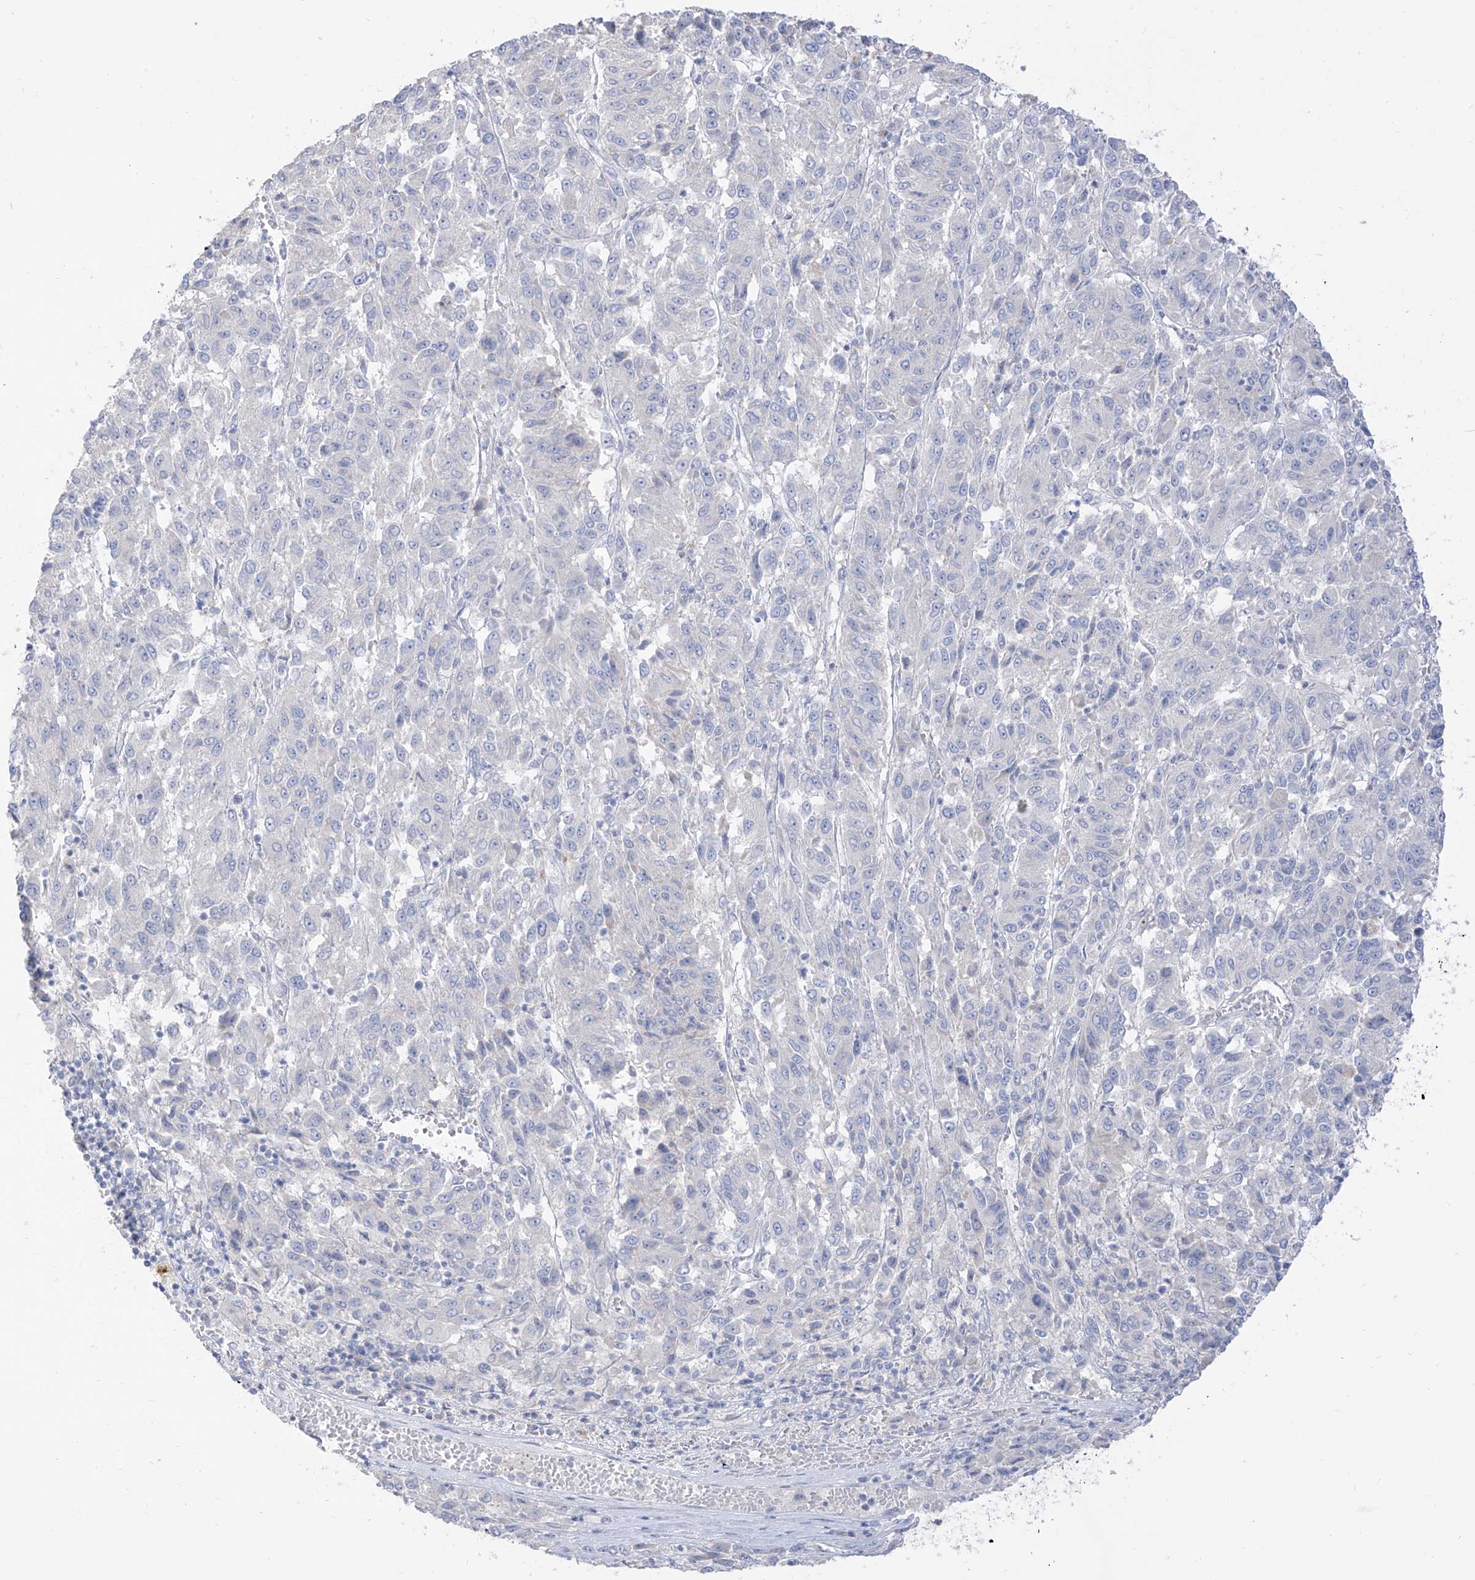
{"staining": {"intensity": "negative", "quantity": "none", "location": "none"}, "tissue": "melanoma", "cell_type": "Tumor cells", "image_type": "cancer", "snomed": [{"axis": "morphology", "description": "Malignant melanoma, Metastatic site"}, {"axis": "topography", "description": "Lung"}], "caption": "Human malignant melanoma (metastatic site) stained for a protein using IHC exhibits no staining in tumor cells.", "gene": "ARHGEF40", "patient": {"sex": "male", "age": 64}}